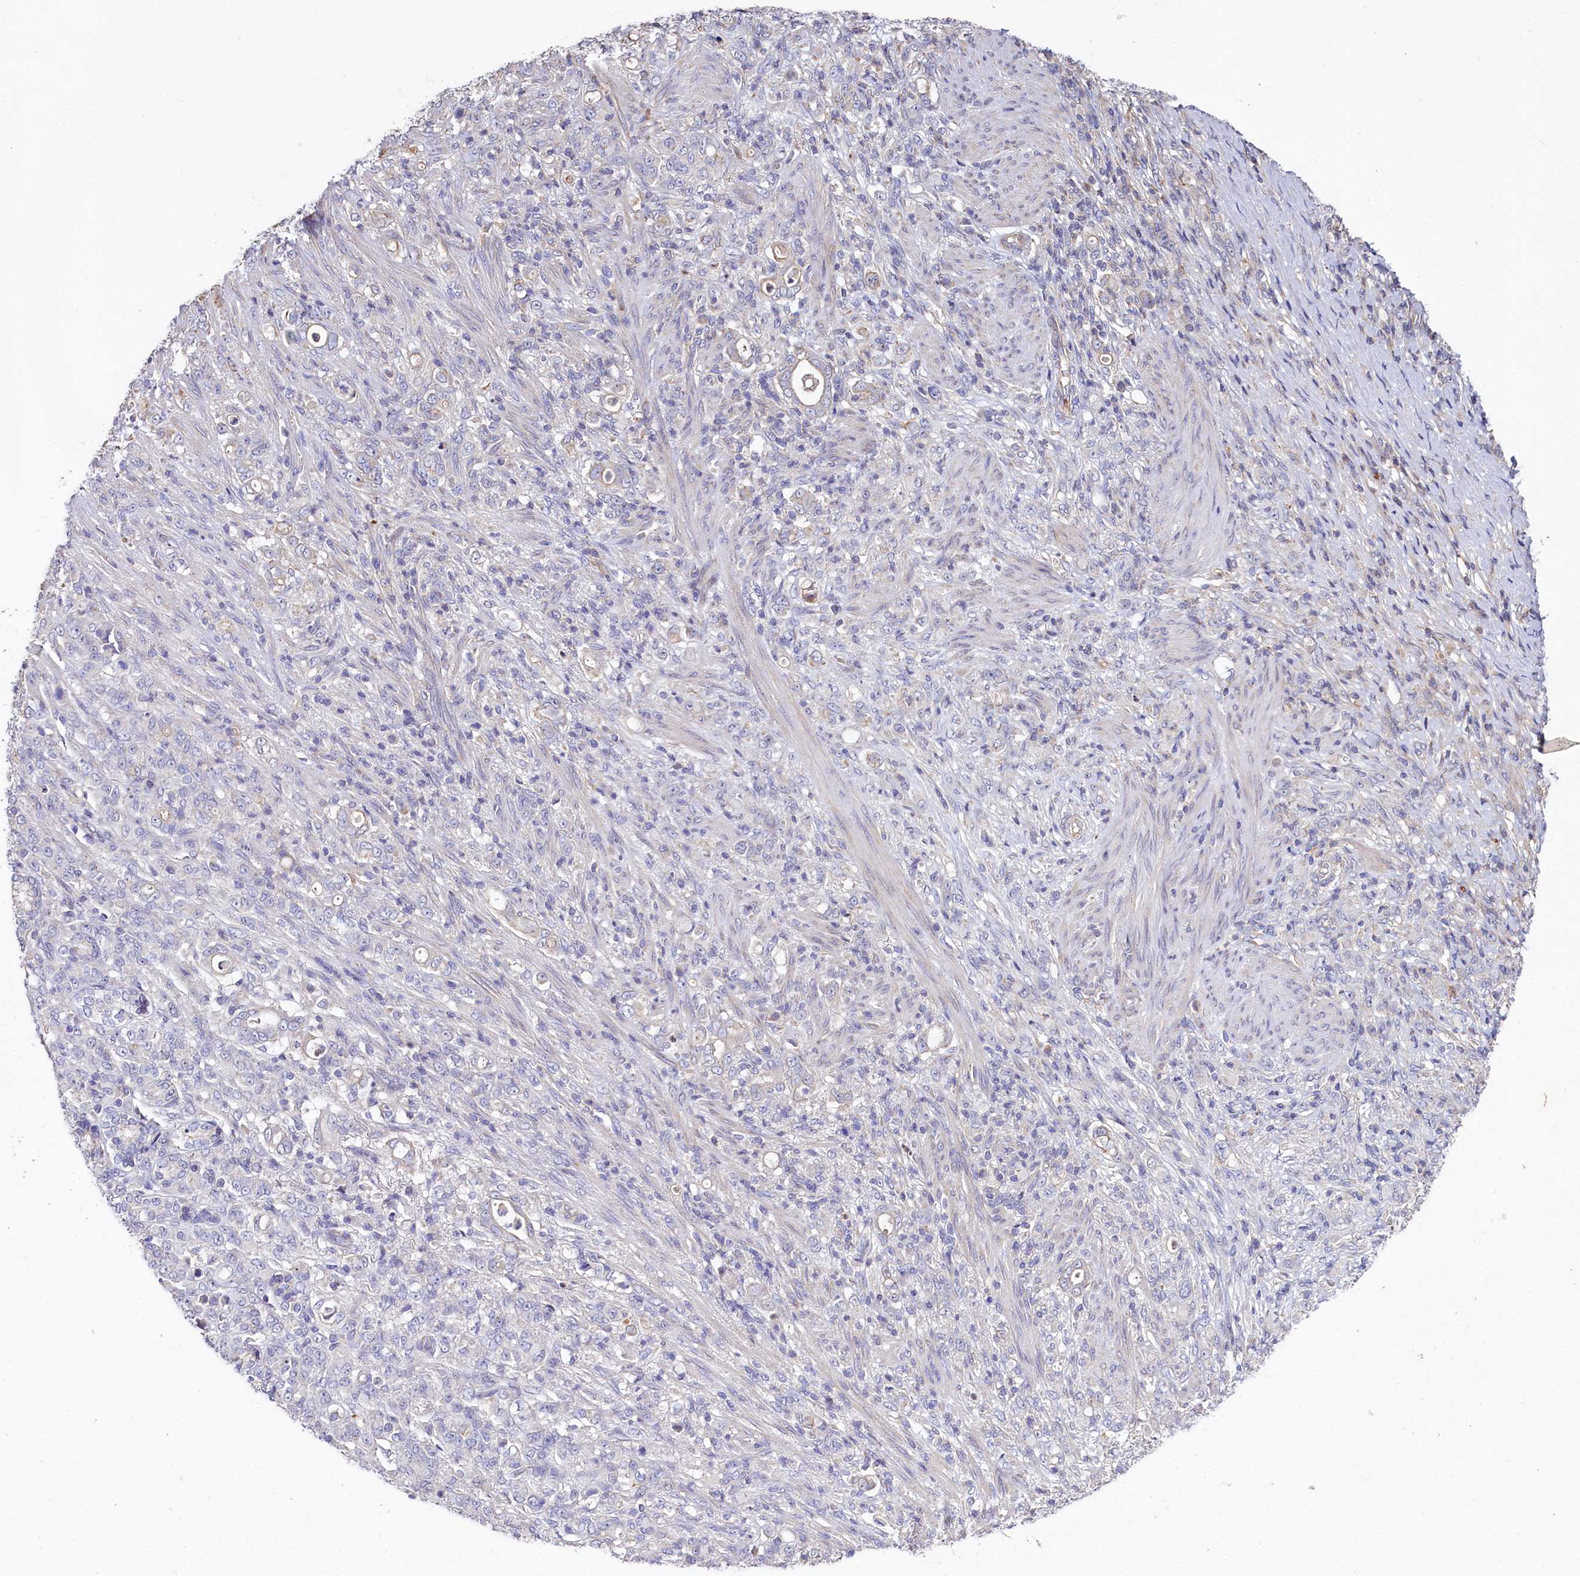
{"staining": {"intensity": "weak", "quantity": "<25%", "location": "cytoplasmic/membranous"}, "tissue": "stomach cancer", "cell_type": "Tumor cells", "image_type": "cancer", "snomed": [{"axis": "morphology", "description": "Adenocarcinoma, NOS"}, {"axis": "topography", "description": "Stomach"}], "caption": "This histopathology image is of adenocarcinoma (stomach) stained with immunohistochemistry (IHC) to label a protein in brown with the nuclei are counter-stained blue. There is no positivity in tumor cells.", "gene": "RPUSD3", "patient": {"sex": "female", "age": 79}}